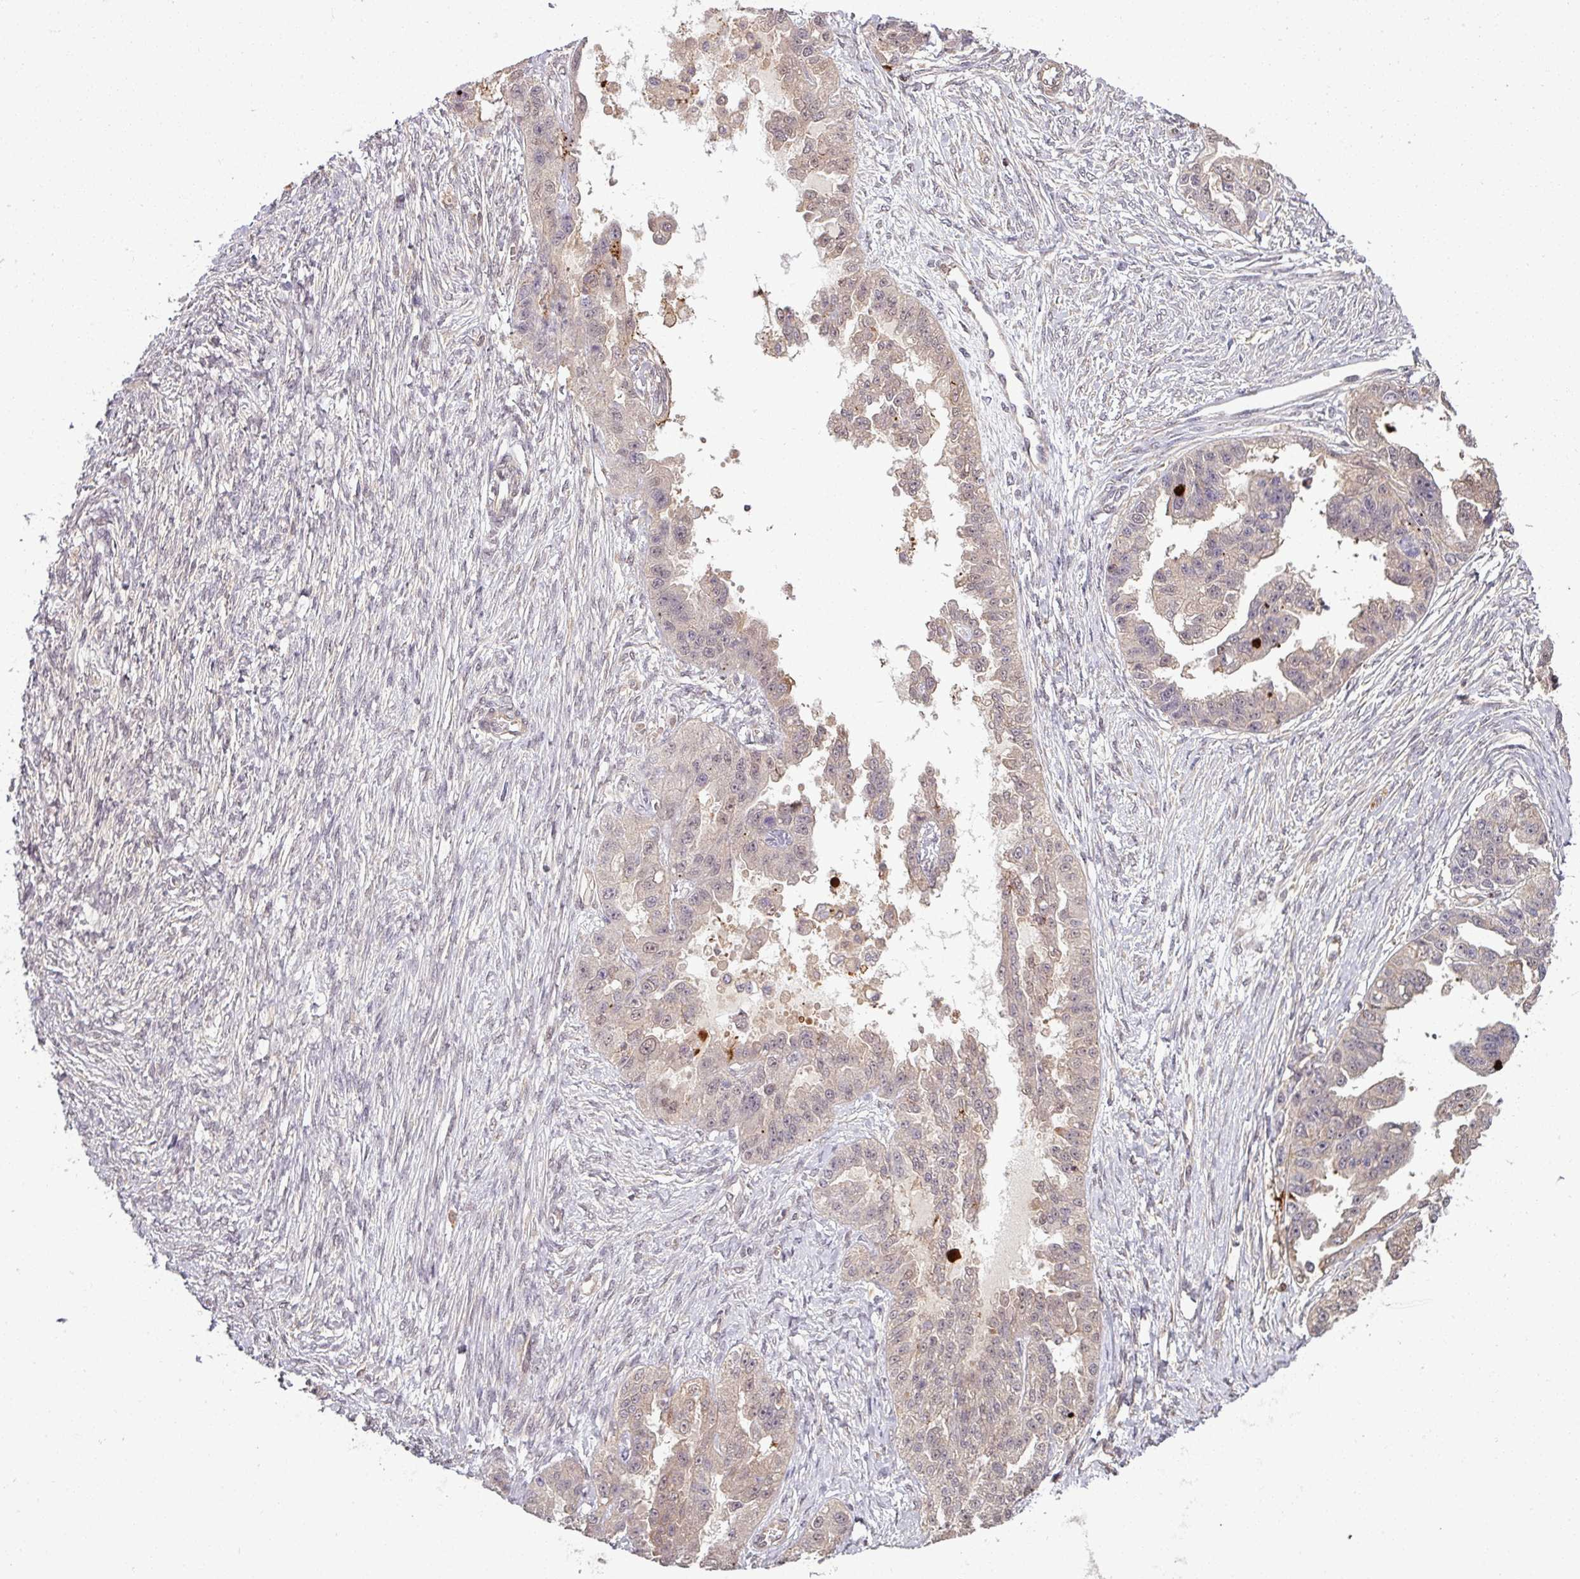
{"staining": {"intensity": "weak", "quantity": "25%-75%", "location": "cytoplasmic/membranous,nuclear"}, "tissue": "ovarian cancer", "cell_type": "Tumor cells", "image_type": "cancer", "snomed": [{"axis": "morphology", "description": "Cystadenocarcinoma, serous, NOS"}, {"axis": "topography", "description": "Ovary"}], "caption": "Immunohistochemistry (IHC) (DAB) staining of human ovarian serous cystadenocarcinoma reveals weak cytoplasmic/membranous and nuclear protein staining in about 25%-75% of tumor cells. The protein of interest is stained brown, and the nuclei are stained in blue (DAB IHC with brightfield microscopy, high magnification).", "gene": "TUSC3", "patient": {"sex": "female", "age": 58}}